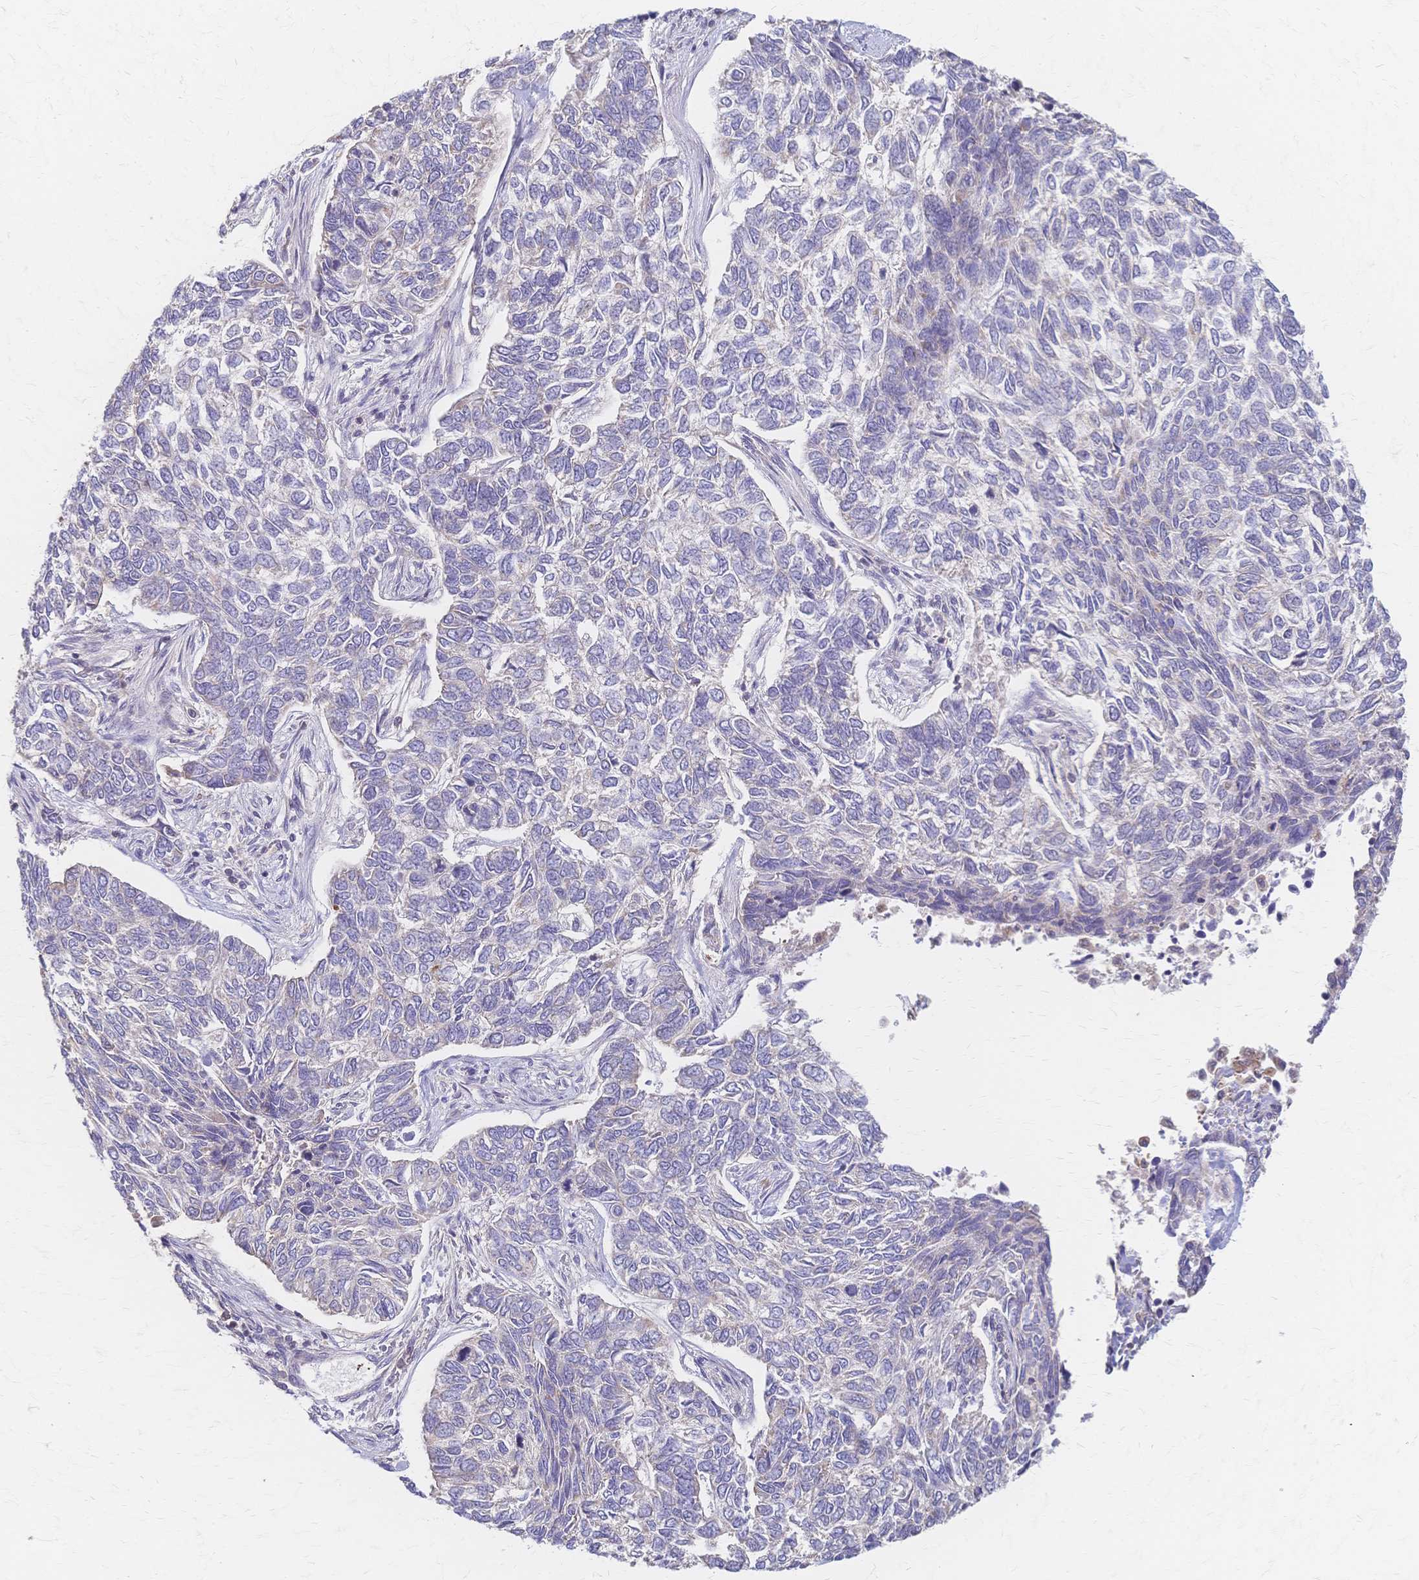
{"staining": {"intensity": "negative", "quantity": "none", "location": "none"}, "tissue": "skin cancer", "cell_type": "Tumor cells", "image_type": "cancer", "snomed": [{"axis": "morphology", "description": "Basal cell carcinoma"}, {"axis": "topography", "description": "Skin"}], "caption": "DAB (3,3'-diaminobenzidine) immunohistochemical staining of basal cell carcinoma (skin) reveals no significant staining in tumor cells.", "gene": "CYB5A", "patient": {"sex": "female", "age": 65}}